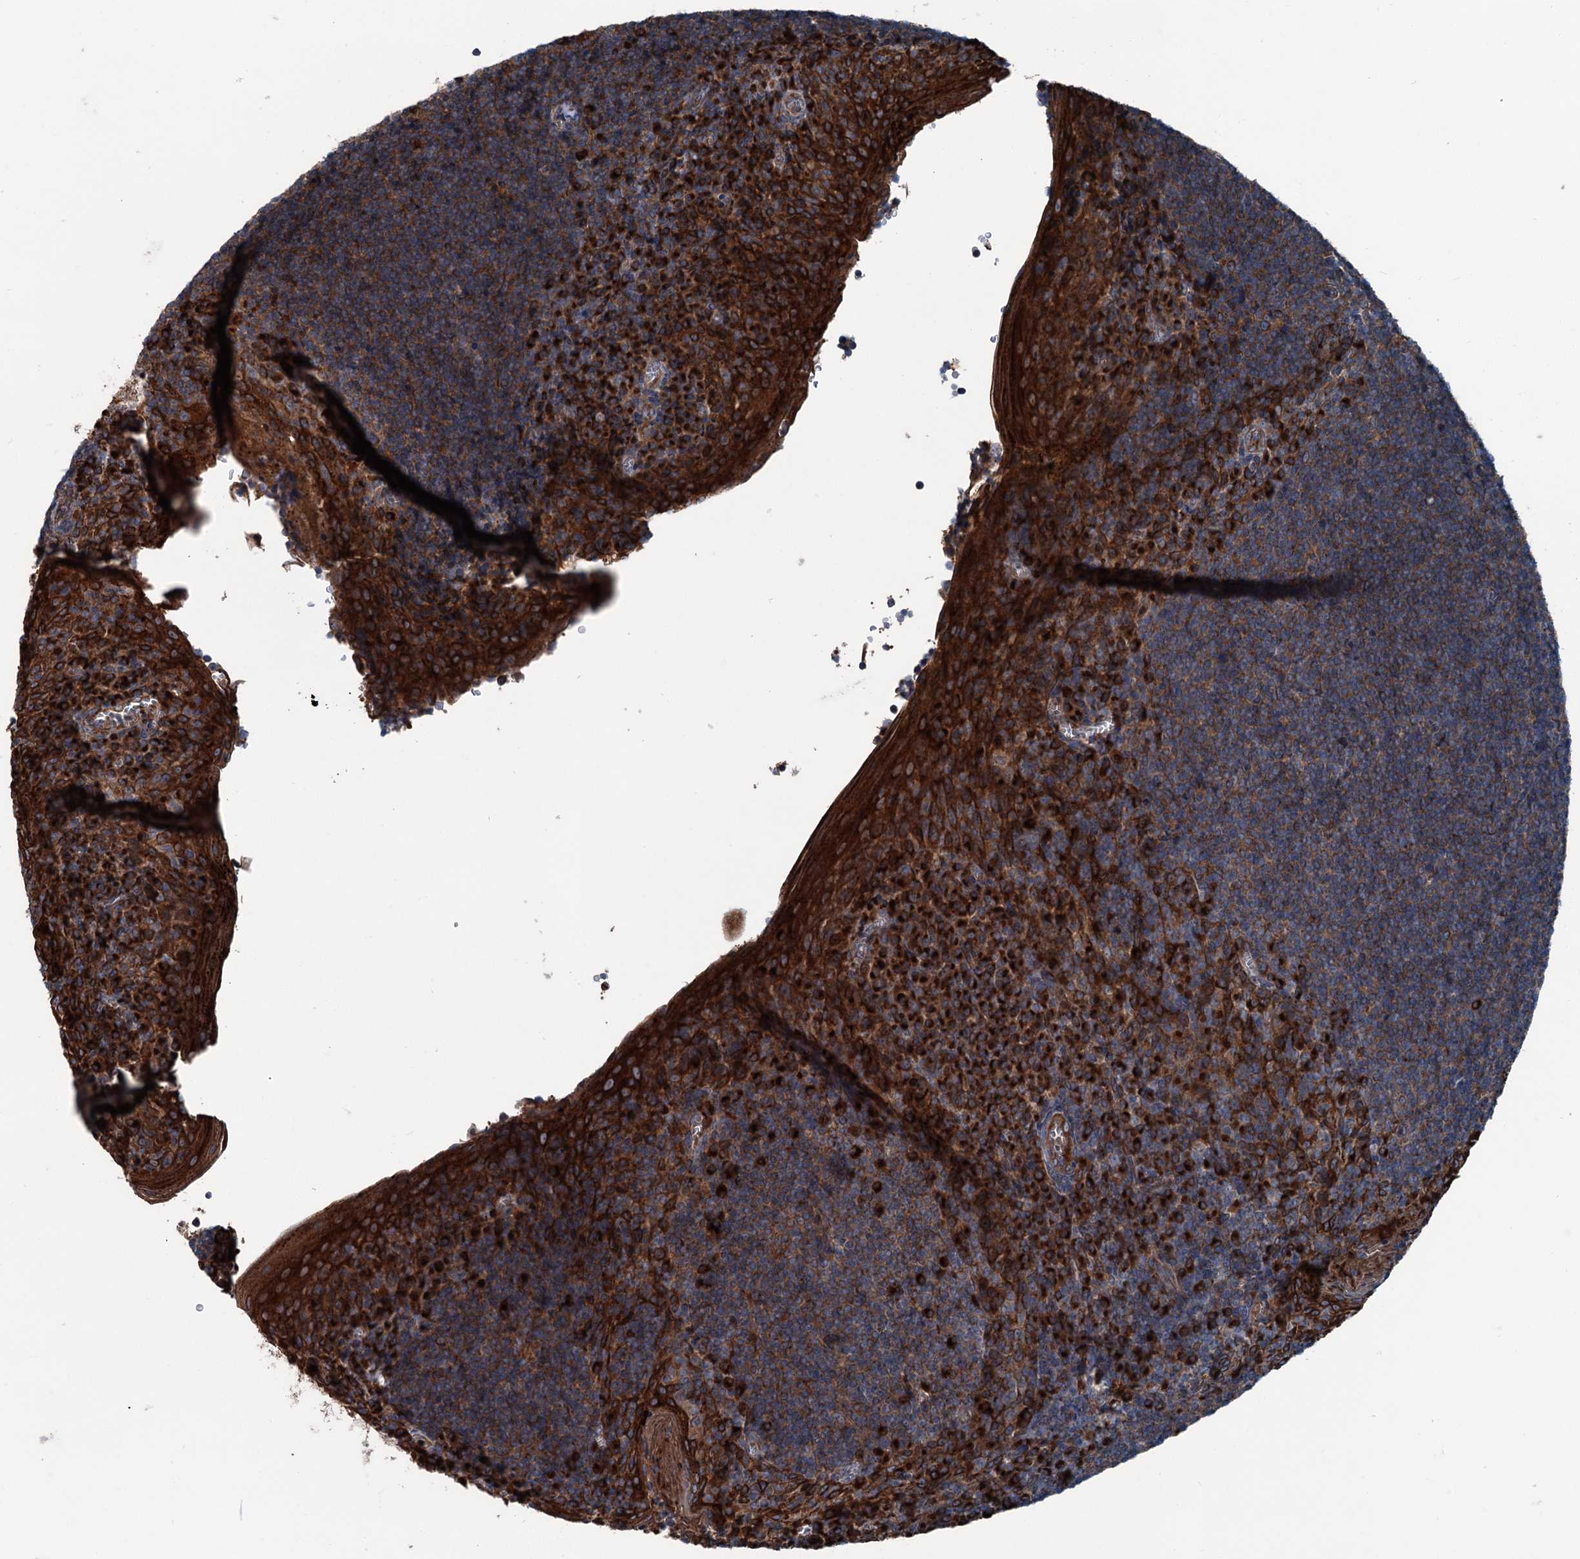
{"staining": {"intensity": "strong", "quantity": "25%-75%", "location": "cytoplasmic/membranous"}, "tissue": "tonsil", "cell_type": "Germinal center cells", "image_type": "normal", "snomed": [{"axis": "morphology", "description": "Normal tissue, NOS"}, {"axis": "topography", "description": "Tonsil"}], "caption": "IHC of benign human tonsil reveals high levels of strong cytoplasmic/membranous expression in approximately 25%-75% of germinal center cells.", "gene": "CALCOCO1", "patient": {"sex": "male", "age": 27}}